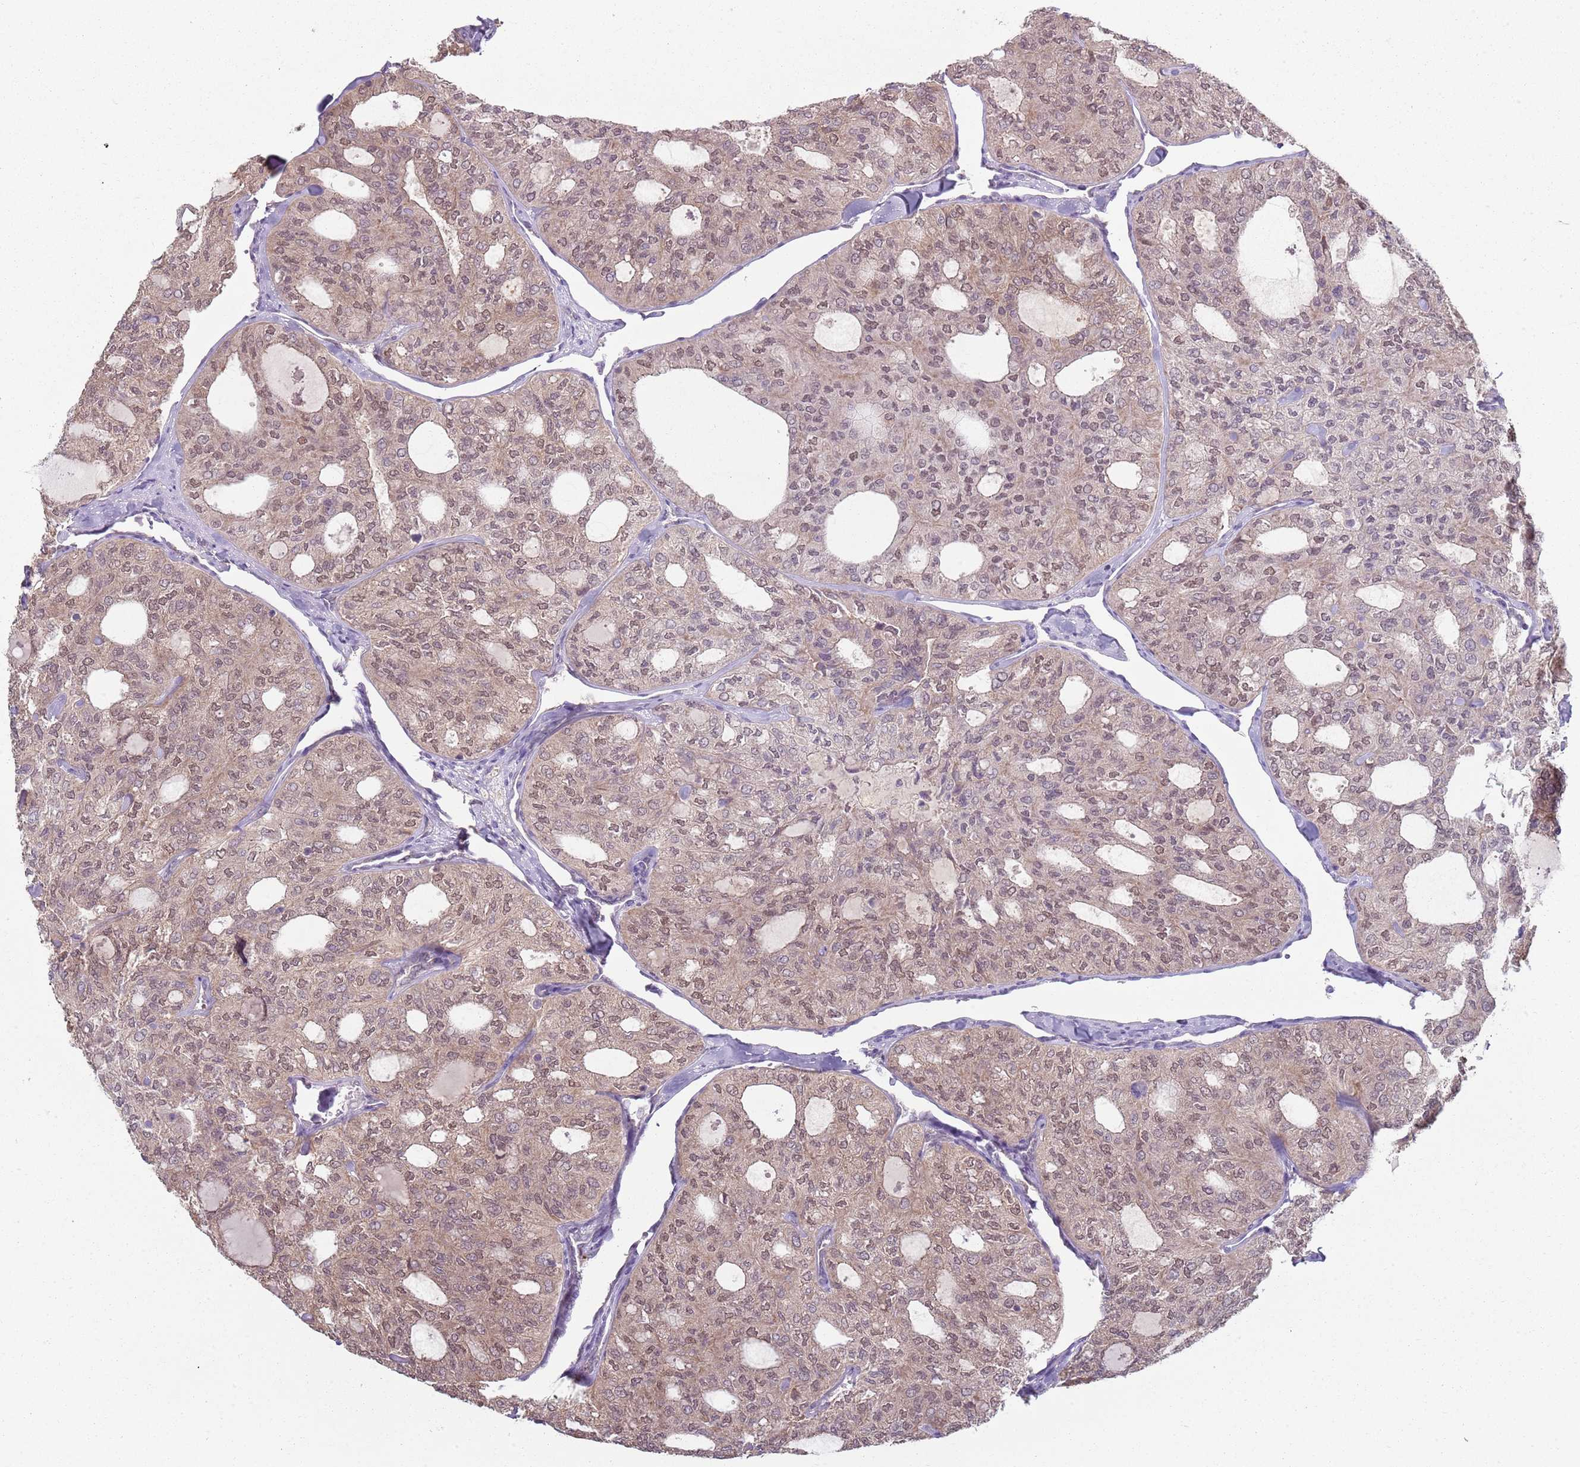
{"staining": {"intensity": "weak", "quantity": ">75%", "location": "nuclear"}, "tissue": "thyroid cancer", "cell_type": "Tumor cells", "image_type": "cancer", "snomed": [{"axis": "morphology", "description": "Follicular adenoma carcinoma, NOS"}, {"axis": "topography", "description": "Thyroid gland"}], "caption": "Protein expression analysis of thyroid cancer reveals weak nuclear staining in approximately >75% of tumor cells.", "gene": "SMARCAL1", "patient": {"sex": "male", "age": 75}}